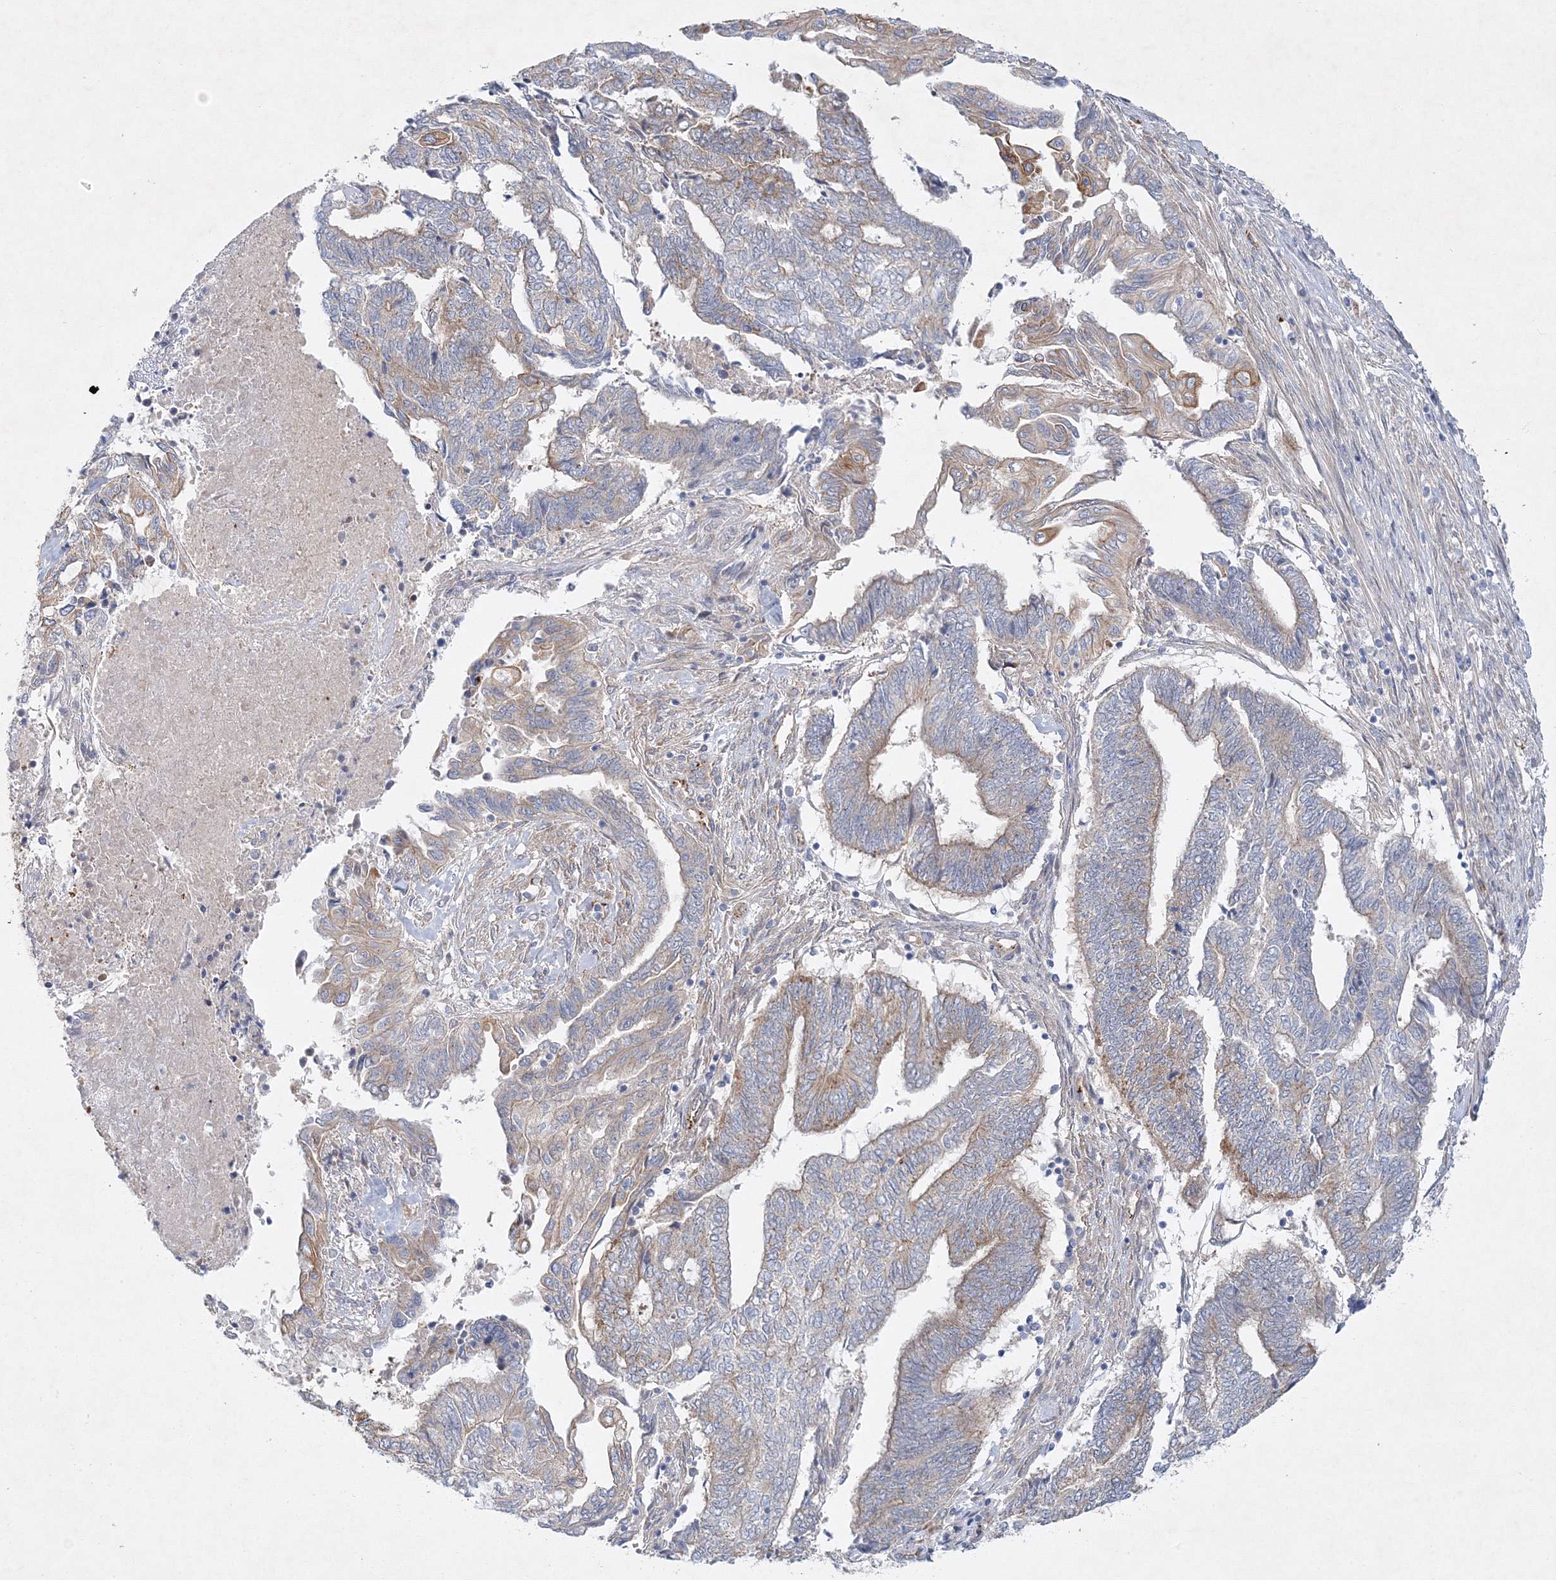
{"staining": {"intensity": "moderate", "quantity": "<25%", "location": "cytoplasmic/membranous"}, "tissue": "endometrial cancer", "cell_type": "Tumor cells", "image_type": "cancer", "snomed": [{"axis": "morphology", "description": "Adenocarcinoma, NOS"}, {"axis": "topography", "description": "Uterus"}, {"axis": "topography", "description": "Endometrium"}], "caption": "Protein positivity by IHC displays moderate cytoplasmic/membranous expression in about <25% of tumor cells in endometrial cancer.", "gene": "ZFYVE16", "patient": {"sex": "female", "age": 70}}